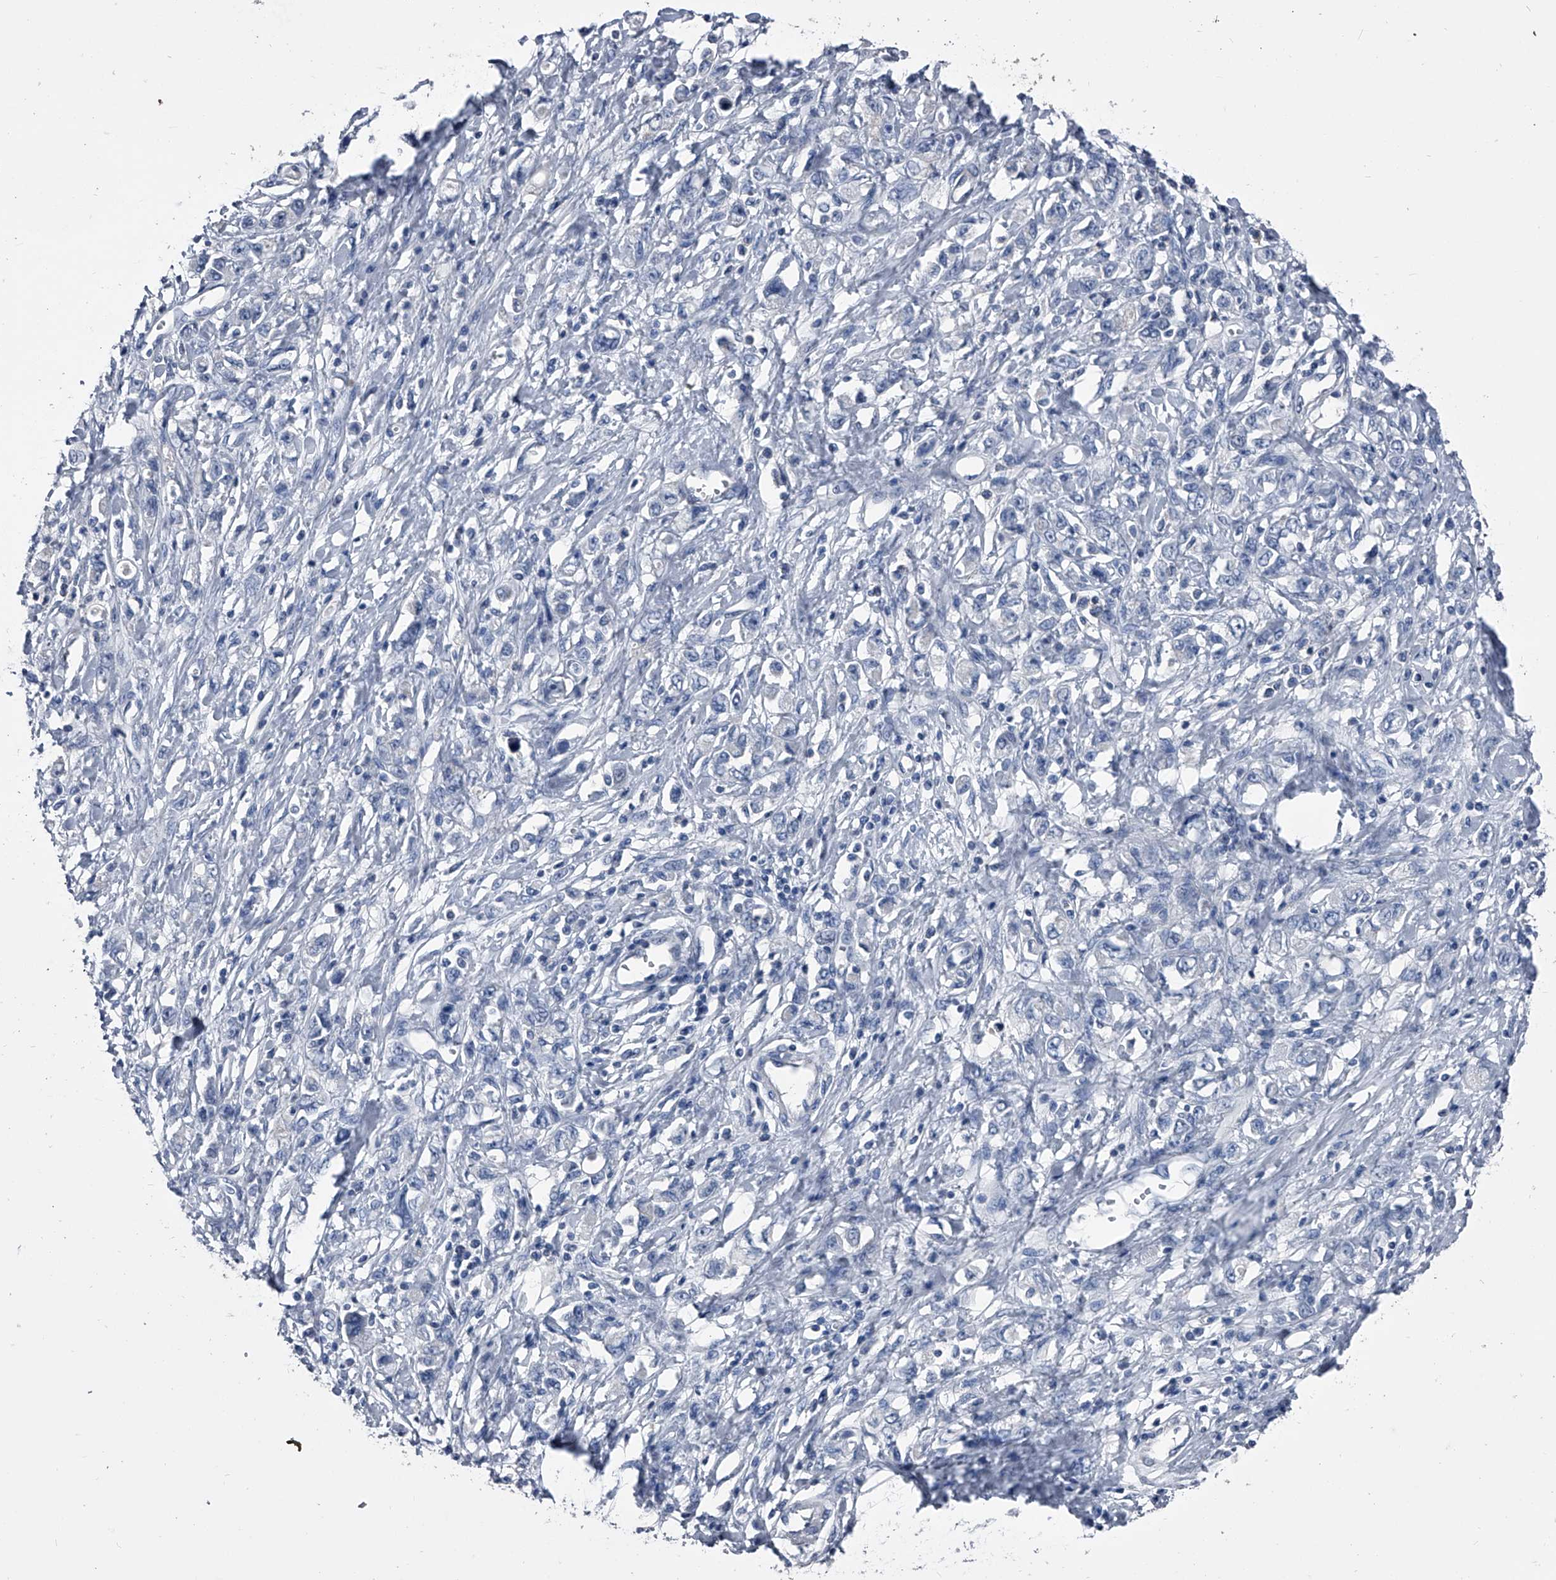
{"staining": {"intensity": "negative", "quantity": "none", "location": "none"}, "tissue": "stomach cancer", "cell_type": "Tumor cells", "image_type": "cancer", "snomed": [{"axis": "morphology", "description": "Adenocarcinoma, NOS"}, {"axis": "topography", "description": "Stomach"}], "caption": "Immunohistochemical staining of human stomach adenocarcinoma demonstrates no significant positivity in tumor cells.", "gene": "KIF13A", "patient": {"sex": "female", "age": 76}}